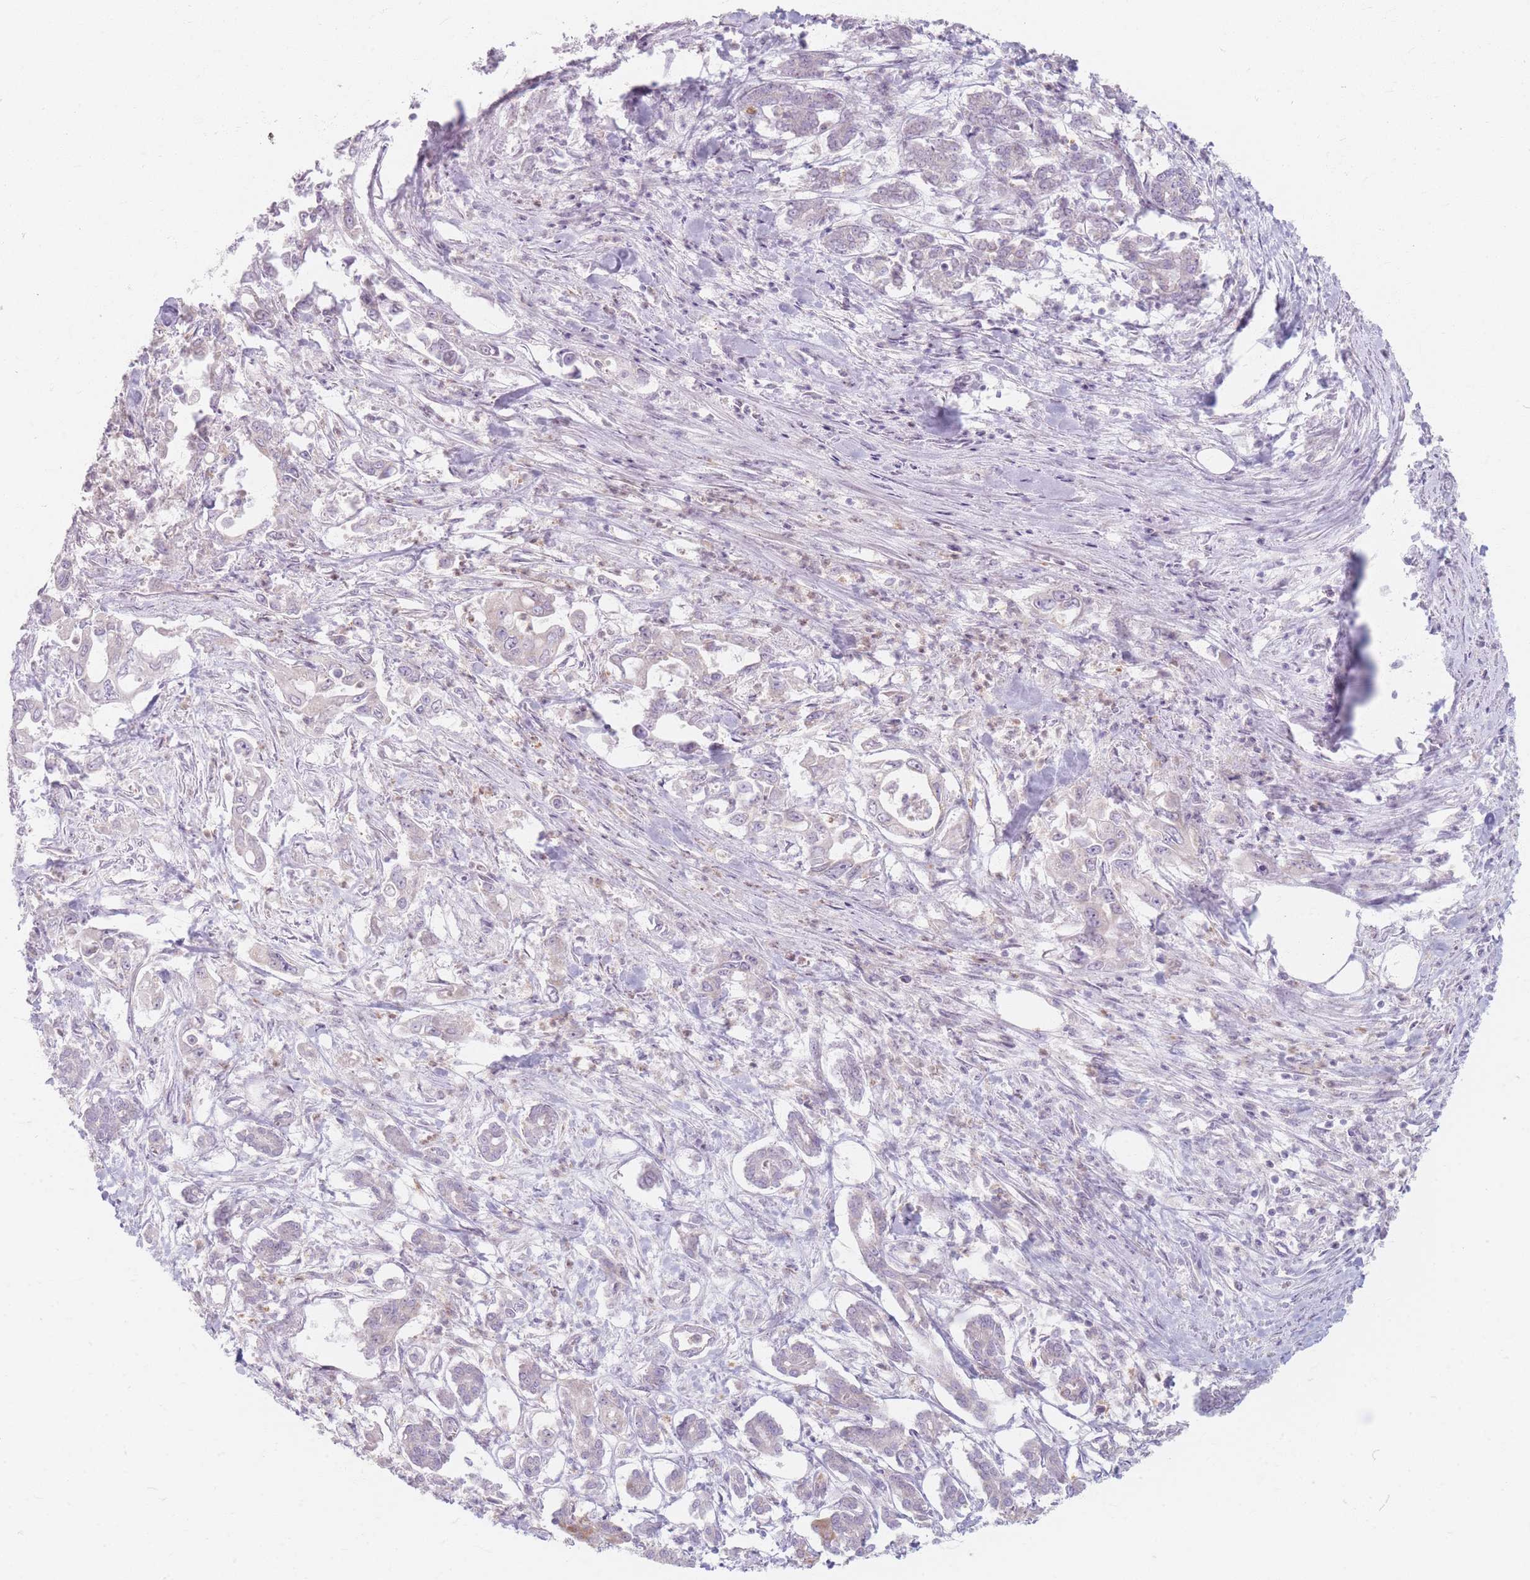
{"staining": {"intensity": "negative", "quantity": "none", "location": "none"}, "tissue": "pancreatic cancer", "cell_type": "Tumor cells", "image_type": "cancer", "snomed": [{"axis": "morphology", "description": "Adenocarcinoma, NOS"}, {"axis": "topography", "description": "Pancreas"}], "caption": "Protein analysis of adenocarcinoma (pancreatic) reveals no significant expression in tumor cells.", "gene": "CHCHD7", "patient": {"sex": "male", "age": 61}}